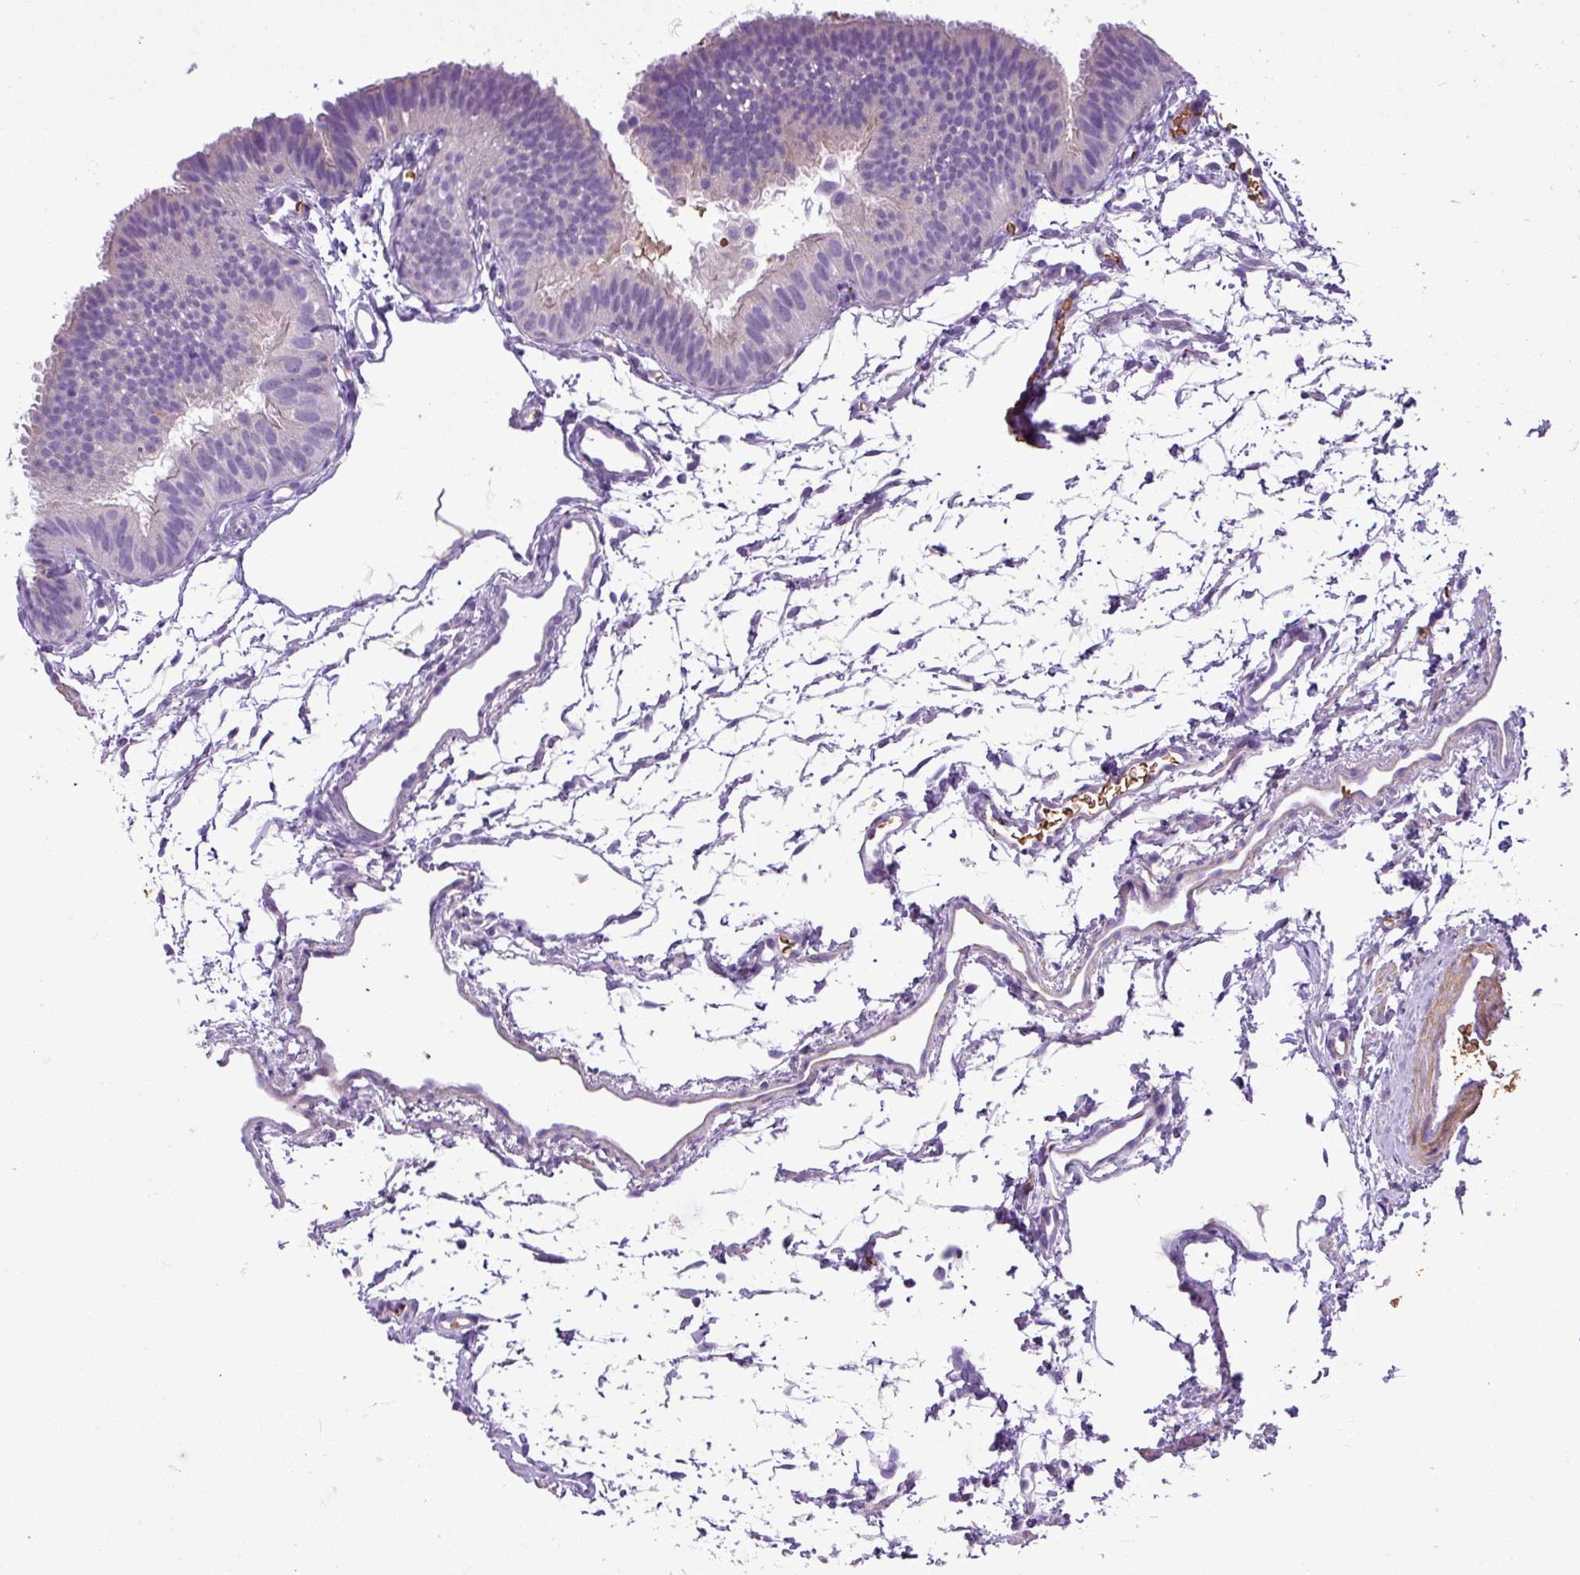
{"staining": {"intensity": "negative", "quantity": "none", "location": "none"}, "tissue": "fallopian tube", "cell_type": "Glandular cells", "image_type": "normal", "snomed": [{"axis": "morphology", "description": "Normal tissue, NOS"}, {"axis": "topography", "description": "Fallopian tube"}], "caption": "DAB (3,3'-diaminobenzidine) immunohistochemical staining of normal fallopian tube demonstrates no significant staining in glandular cells. (DAB immunohistochemistry, high magnification).", "gene": "MGAT4B", "patient": {"sex": "female", "age": 35}}